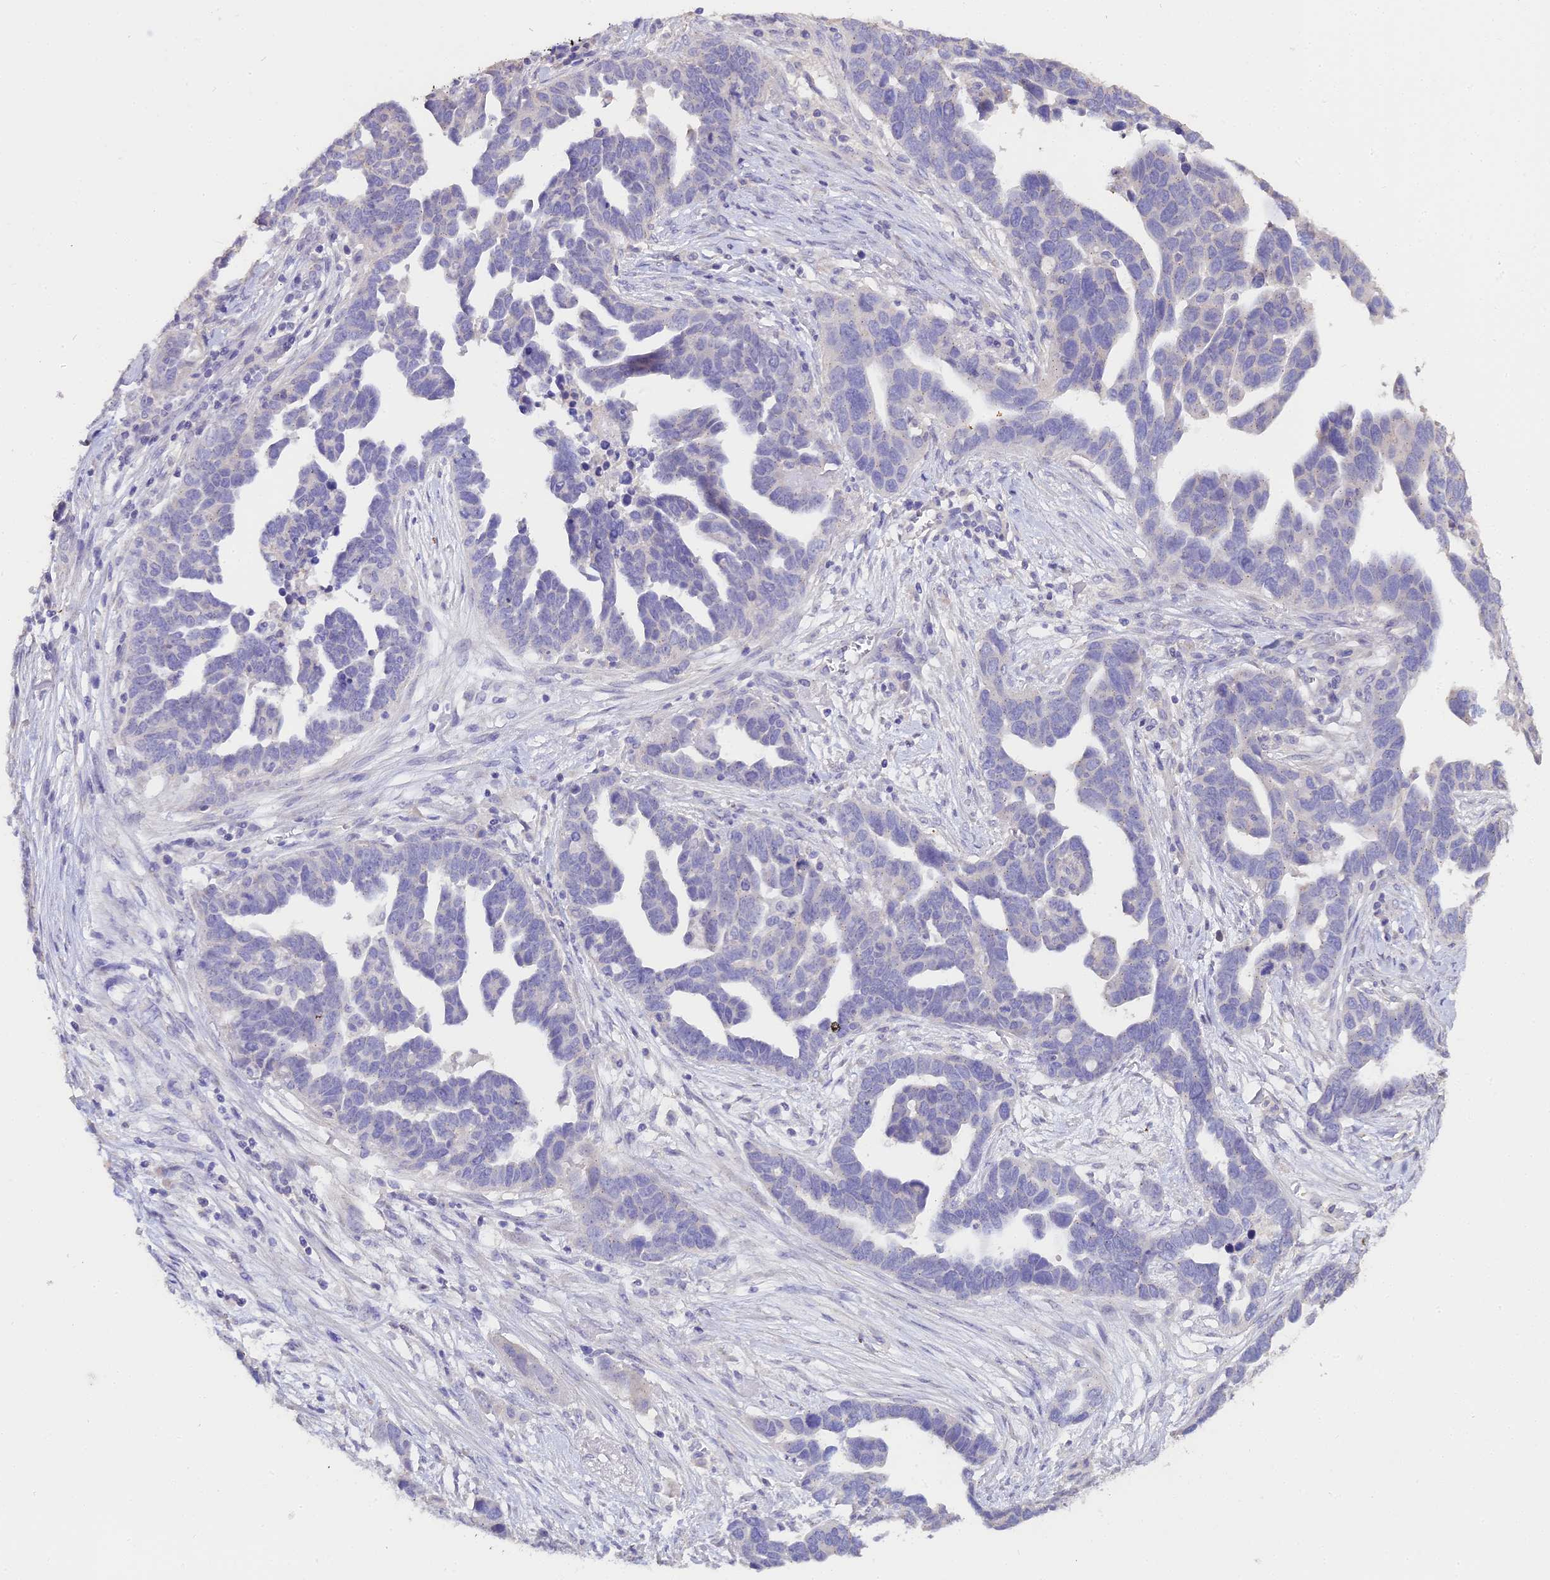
{"staining": {"intensity": "negative", "quantity": "none", "location": "none"}, "tissue": "ovarian cancer", "cell_type": "Tumor cells", "image_type": "cancer", "snomed": [{"axis": "morphology", "description": "Cystadenocarcinoma, serous, NOS"}, {"axis": "topography", "description": "Ovary"}], "caption": "DAB immunohistochemical staining of human ovarian serous cystadenocarcinoma exhibits no significant expression in tumor cells.", "gene": "GLYAT", "patient": {"sex": "female", "age": 54}}